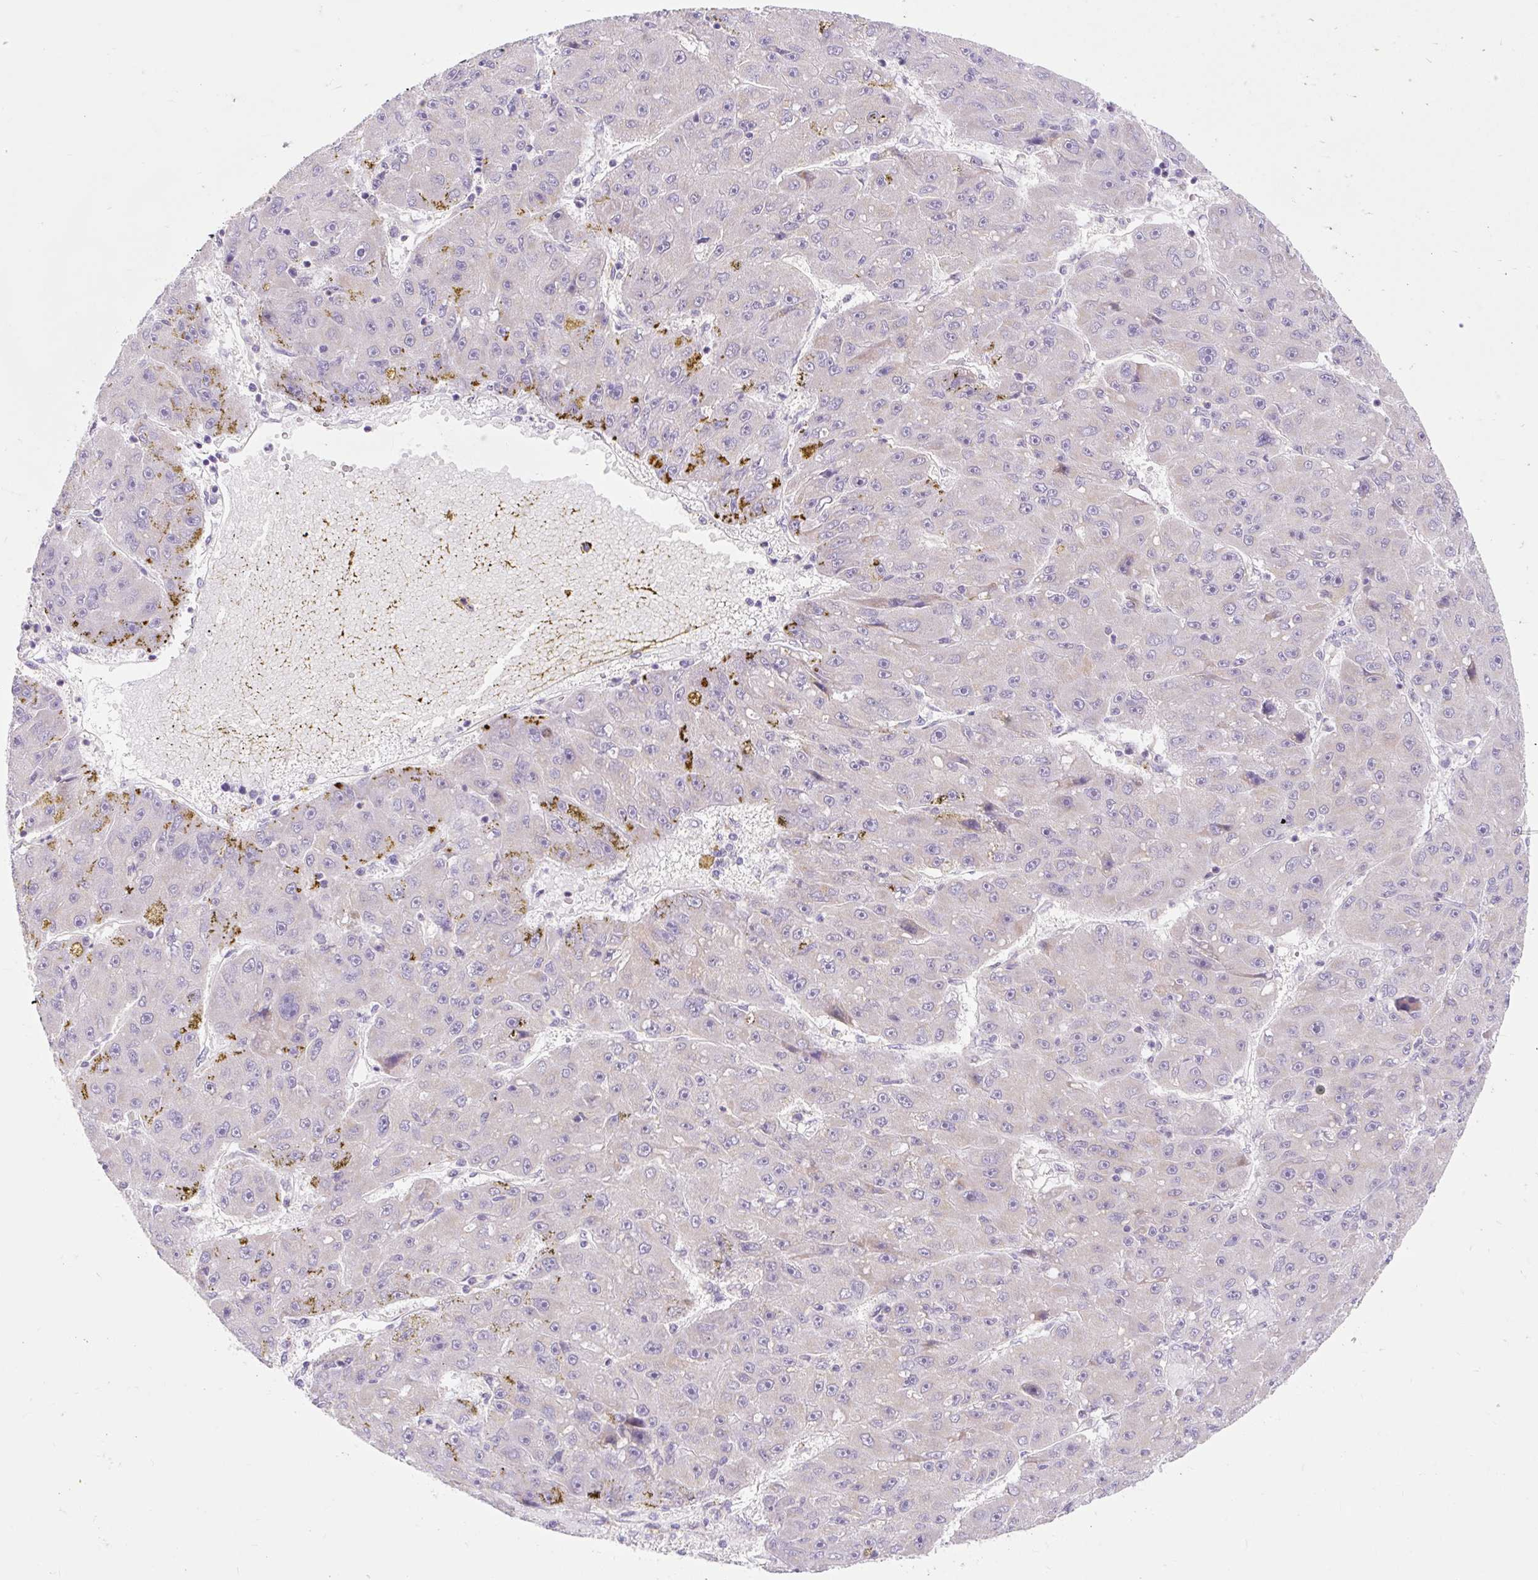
{"staining": {"intensity": "negative", "quantity": "none", "location": "none"}, "tissue": "liver cancer", "cell_type": "Tumor cells", "image_type": "cancer", "snomed": [{"axis": "morphology", "description": "Carcinoma, Hepatocellular, NOS"}, {"axis": "topography", "description": "Liver"}], "caption": "Immunohistochemistry of human liver hepatocellular carcinoma shows no positivity in tumor cells.", "gene": "ITPK1", "patient": {"sex": "male", "age": 67}}